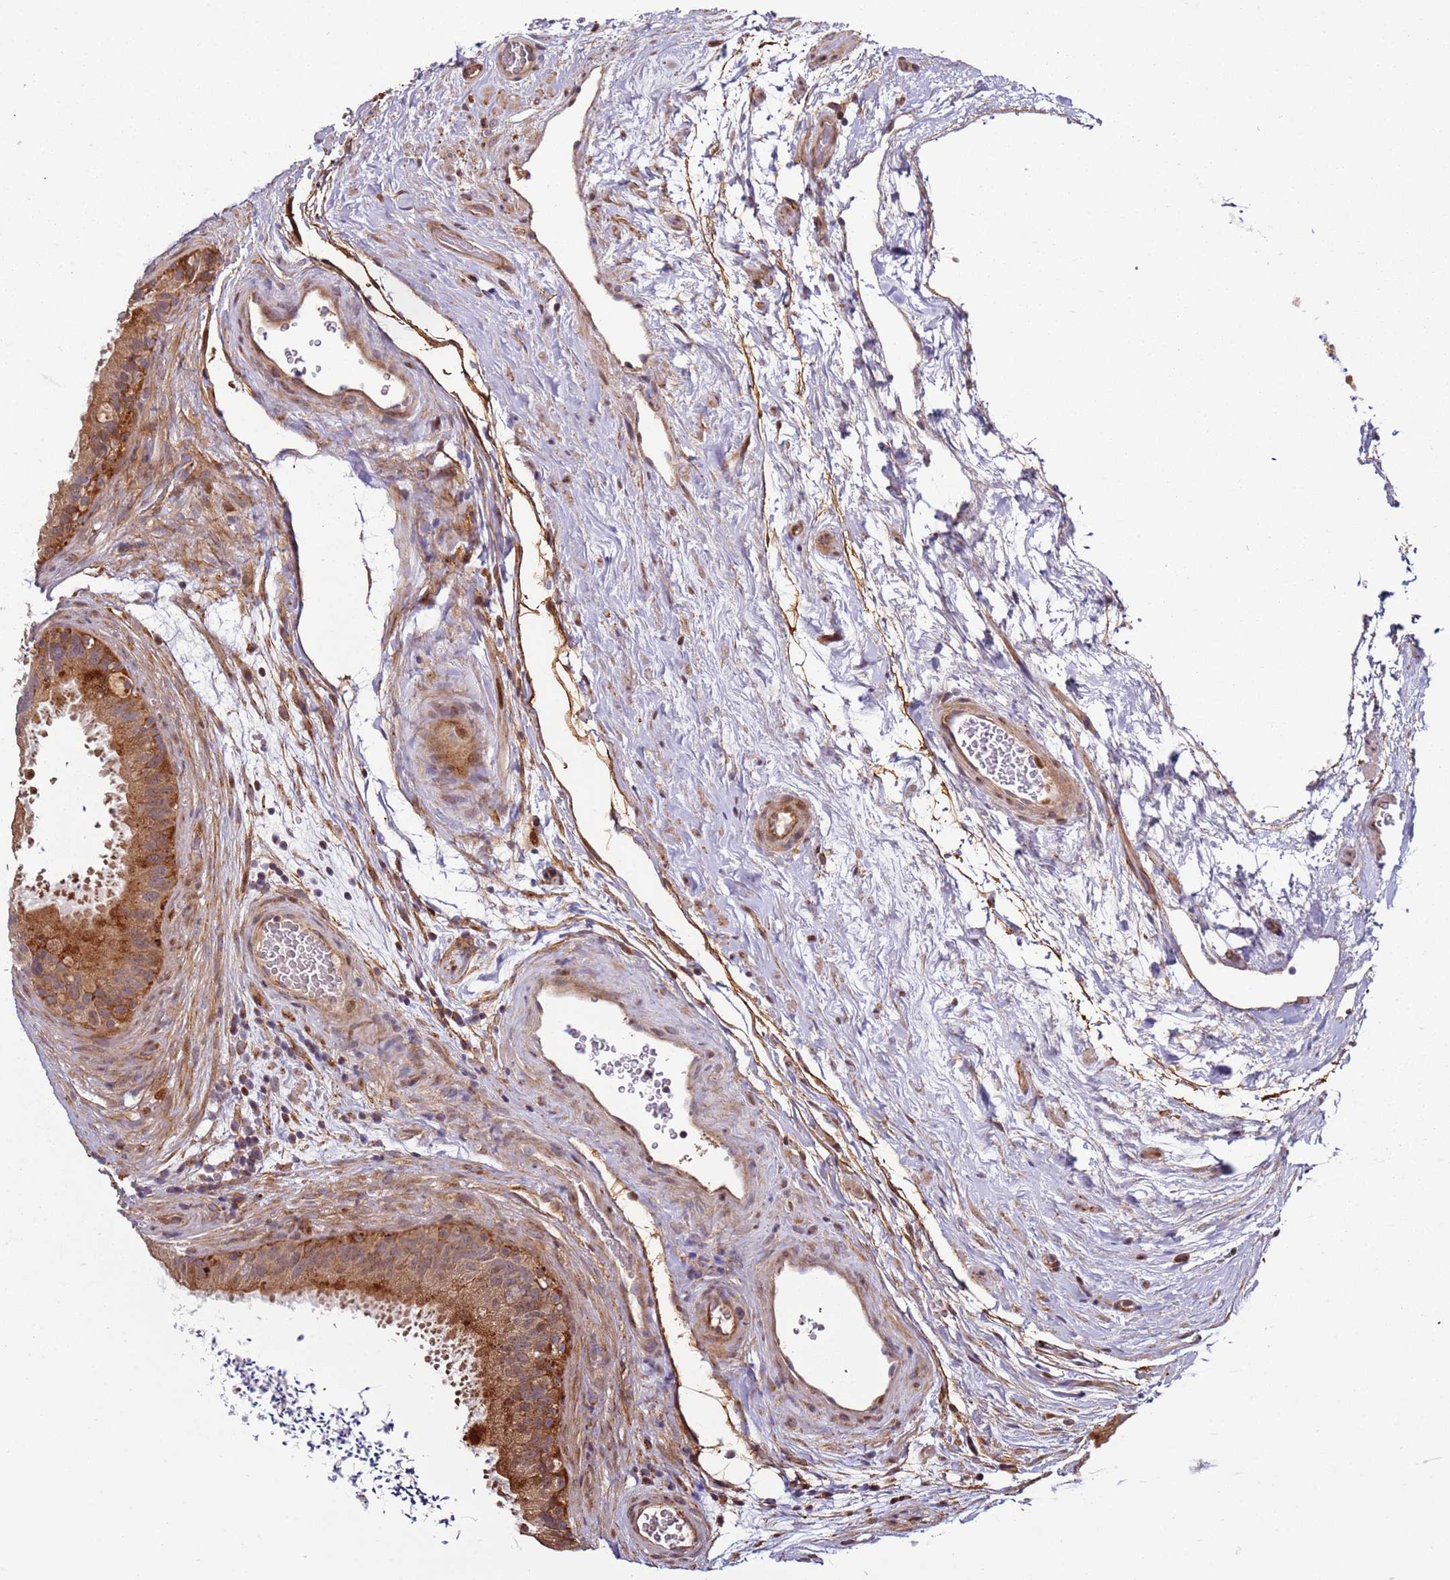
{"staining": {"intensity": "moderate", "quantity": "25%-75%", "location": "cytoplasmic/membranous"}, "tissue": "epididymis", "cell_type": "Glandular cells", "image_type": "normal", "snomed": [{"axis": "morphology", "description": "Normal tissue, NOS"}, {"axis": "topography", "description": "Epididymis, spermatic cord, NOS"}], "caption": "DAB (3,3'-diaminobenzidine) immunohistochemical staining of benign epididymis exhibits moderate cytoplasmic/membranous protein positivity in approximately 25%-75% of glandular cells.", "gene": "RHBDL1", "patient": {"sex": "male", "age": 50}}